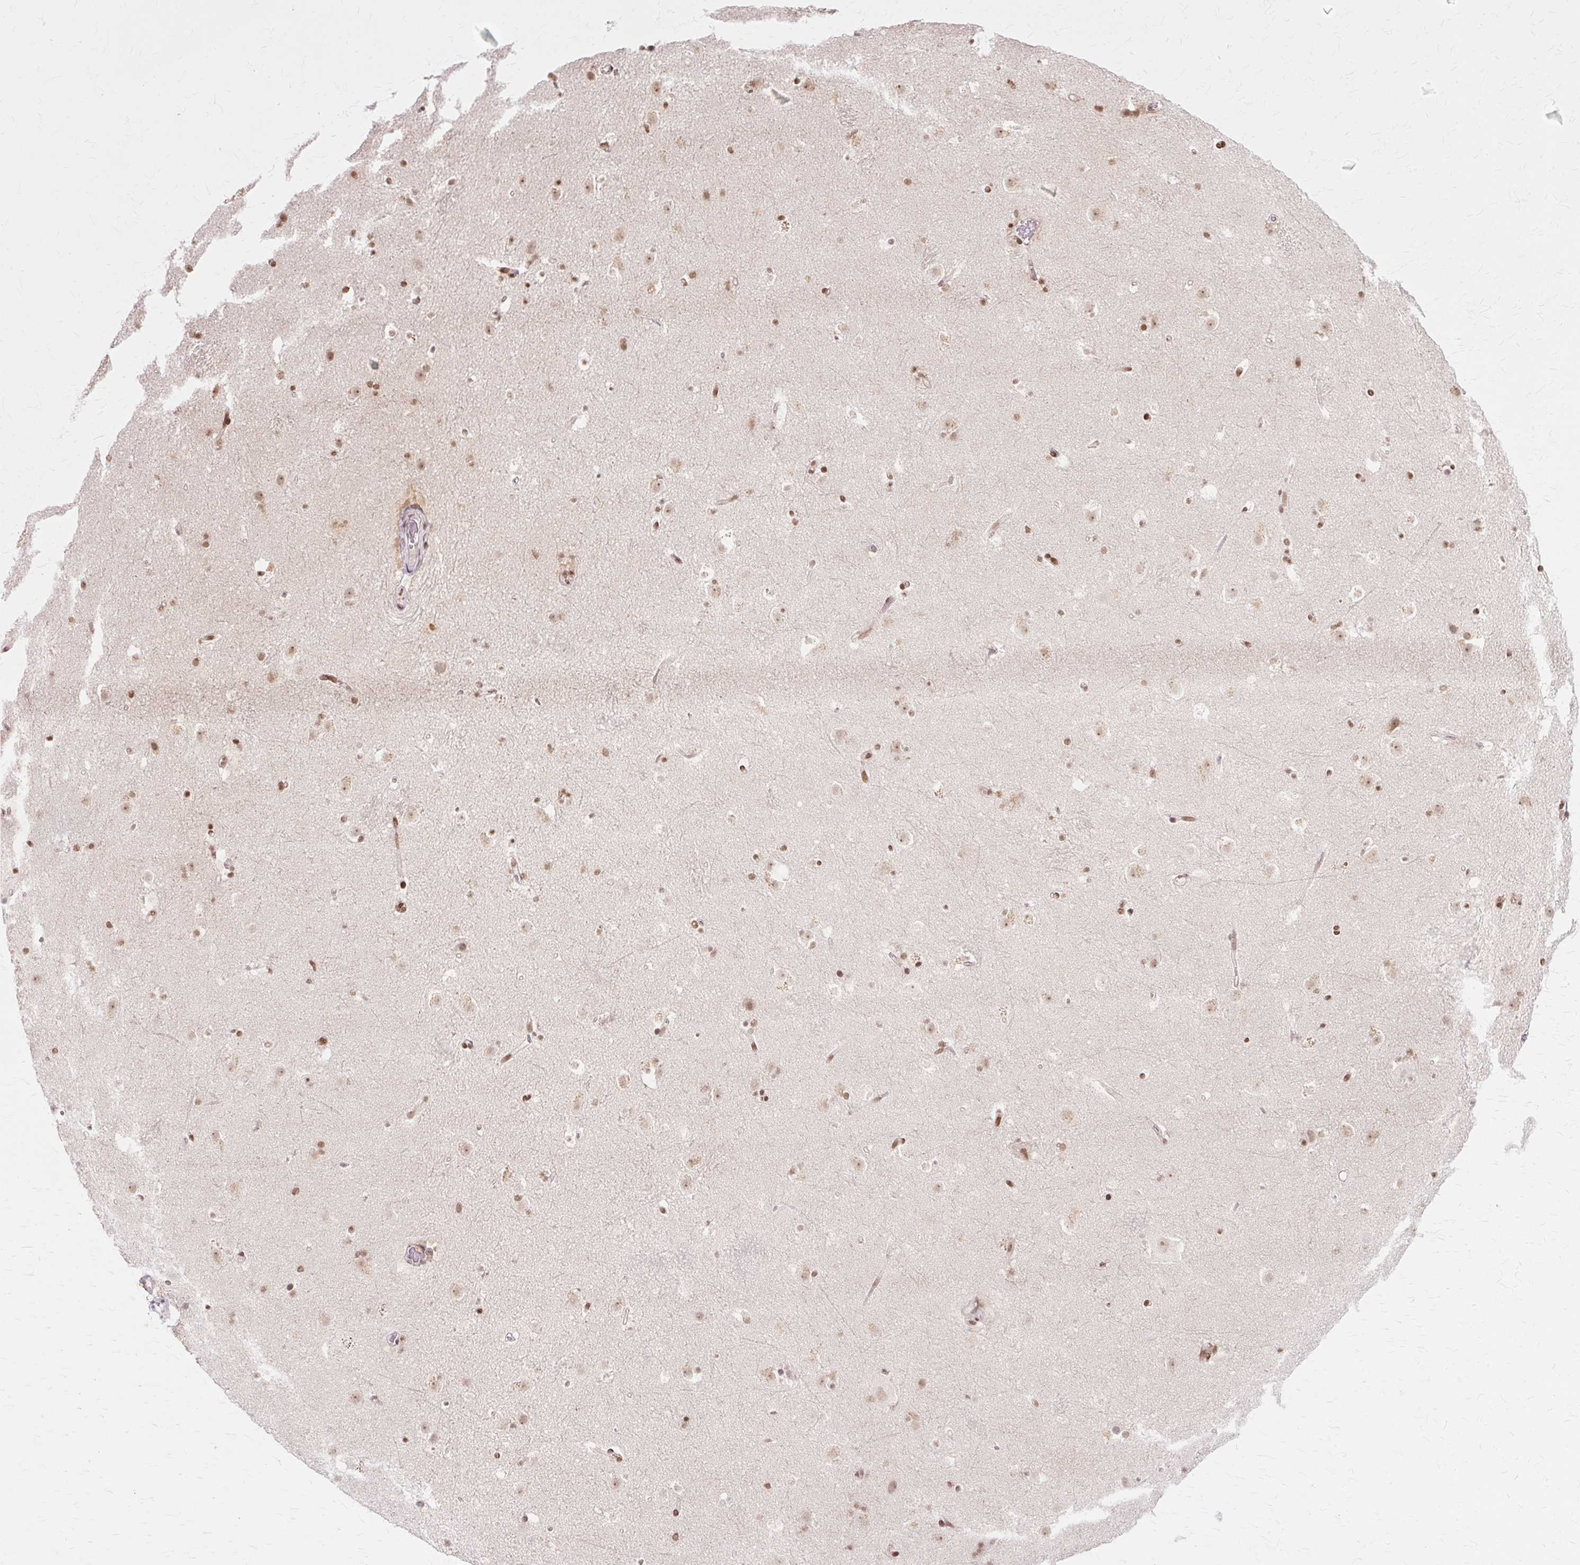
{"staining": {"intensity": "moderate", "quantity": "25%-75%", "location": "nuclear"}, "tissue": "caudate", "cell_type": "Glial cells", "image_type": "normal", "snomed": [{"axis": "morphology", "description": "Normal tissue, NOS"}, {"axis": "topography", "description": "Lateral ventricle wall"}], "caption": "Glial cells show moderate nuclear positivity in about 25%-75% of cells in unremarkable caudate.", "gene": "ZNF35", "patient": {"sex": "male", "age": 37}}